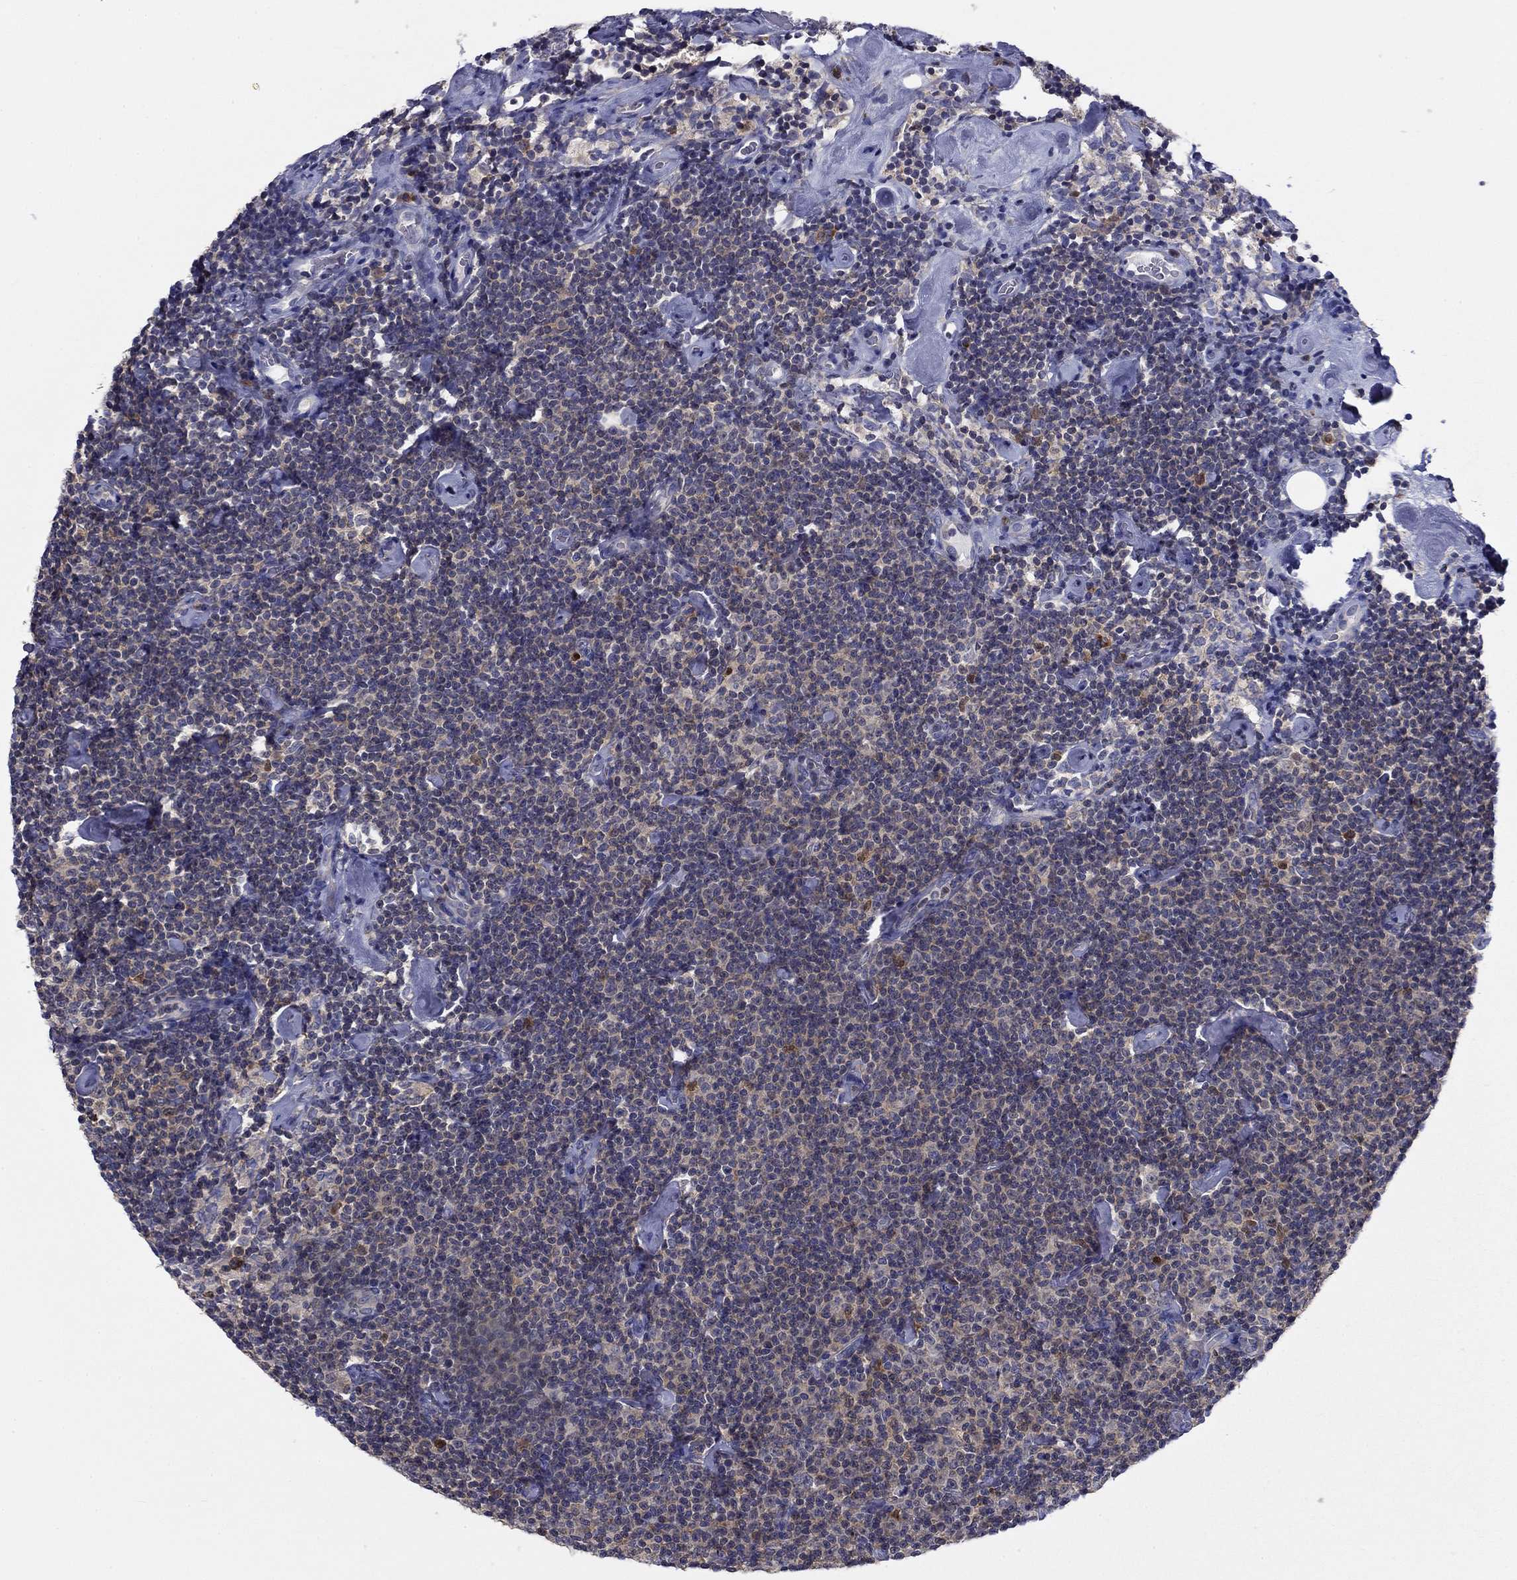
{"staining": {"intensity": "negative", "quantity": "none", "location": "none"}, "tissue": "lymphoma", "cell_type": "Tumor cells", "image_type": "cancer", "snomed": [{"axis": "morphology", "description": "Malignant lymphoma, non-Hodgkin's type, Low grade"}, {"axis": "topography", "description": "Lymph node"}], "caption": "The micrograph exhibits no significant positivity in tumor cells of low-grade malignant lymphoma, non-Hodgkin's type.", "gene": "POU2F2", "patient": {"sex": "male", "age": 81}}